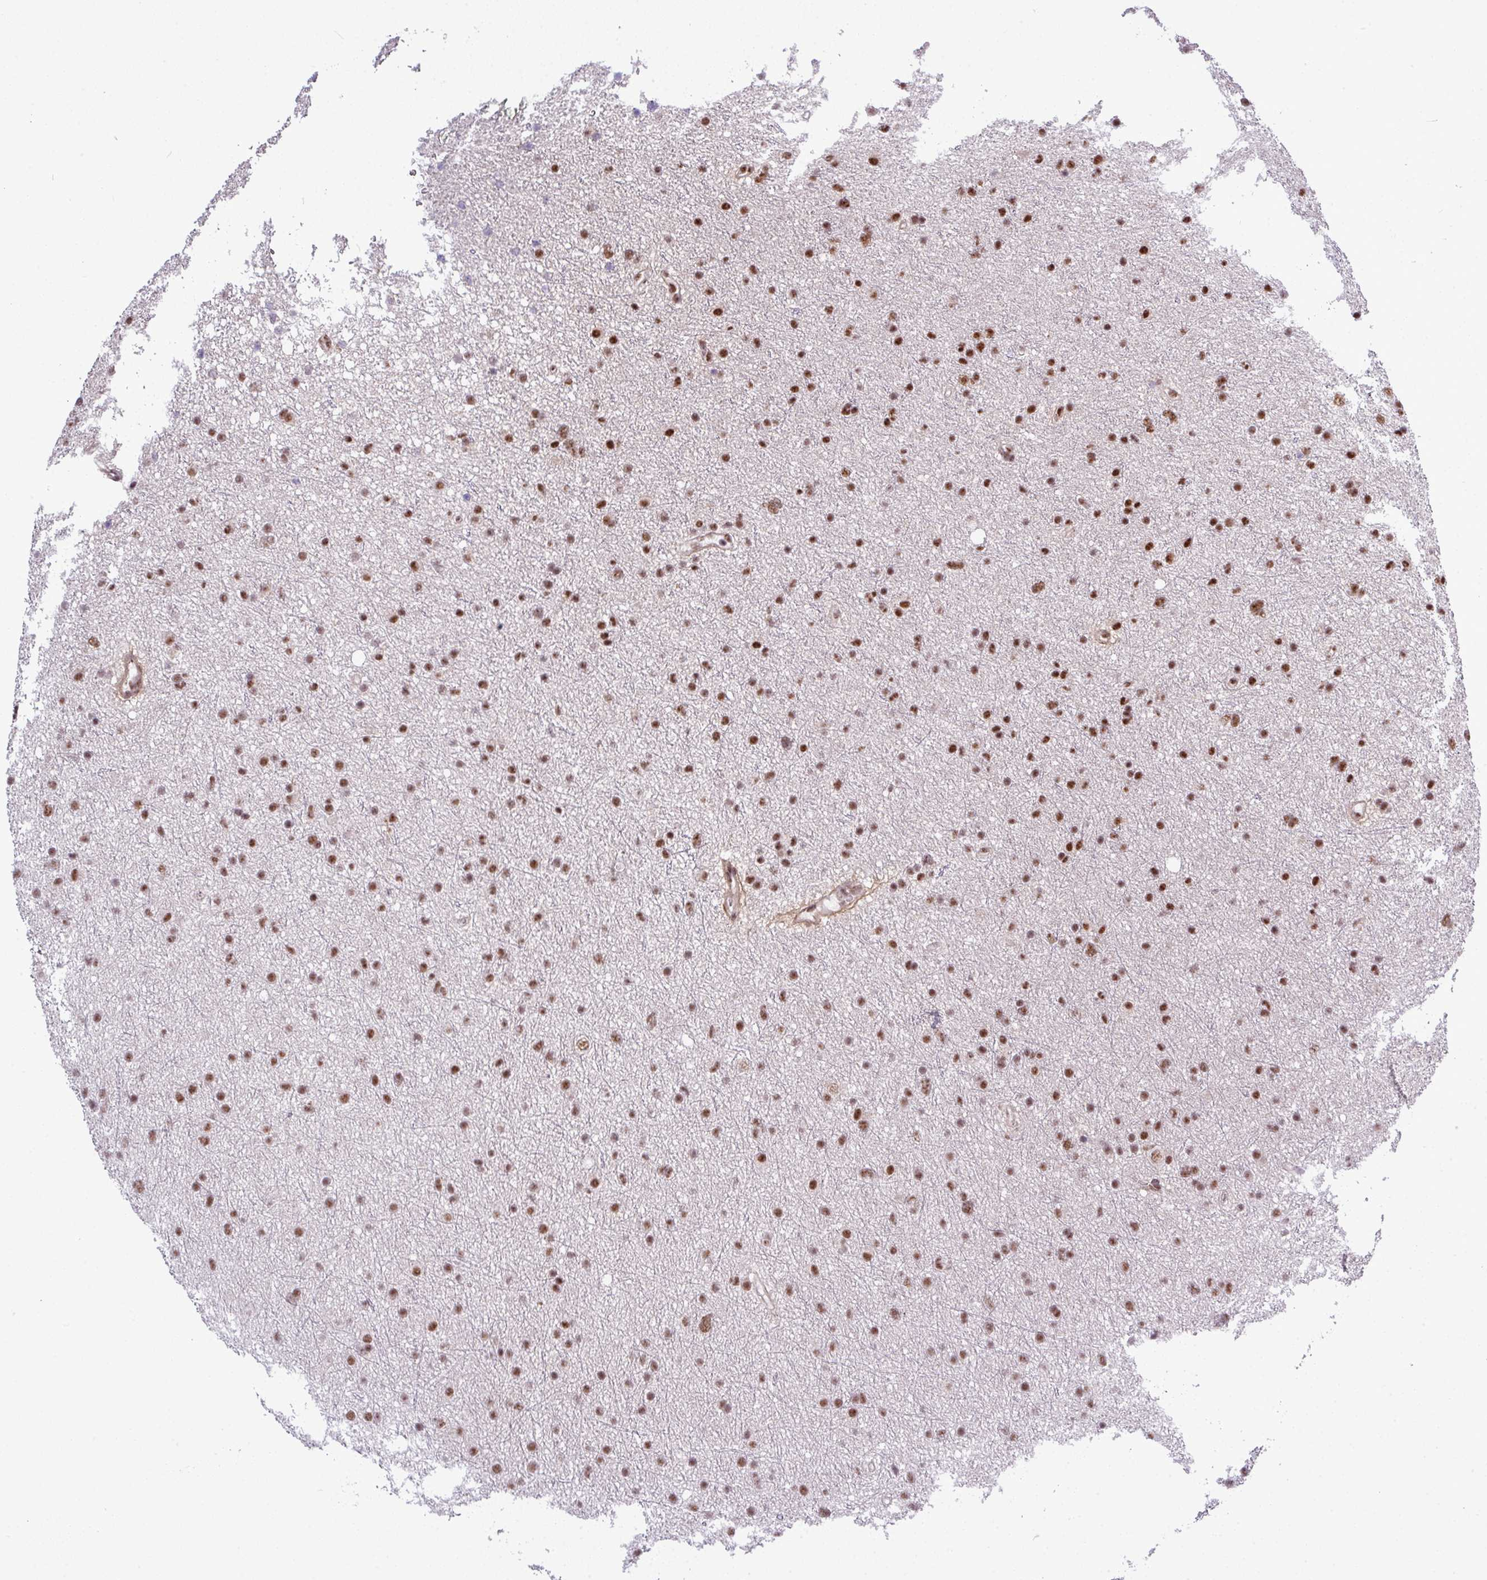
{"staining": {"intensity": "moderate", "quantity": ">75%", "location": "nuclear"}, "tissue": "glioma", "cell_type": "Tumor cells", "image_type": "cancer", "snomed": [{"axis": "morphology", "description": "Glioma, malignant, Low grade"}, {"axis": "topography", "description": "Cerebral cortex"}], "caption": "Protein expression analysis of human low-grade glioma (malignant) reveals moderate nuclear staining in approximately >75% of tumor cells.", "gene": "ZNF217", "patient": {"sex": "female", "age": 39}}